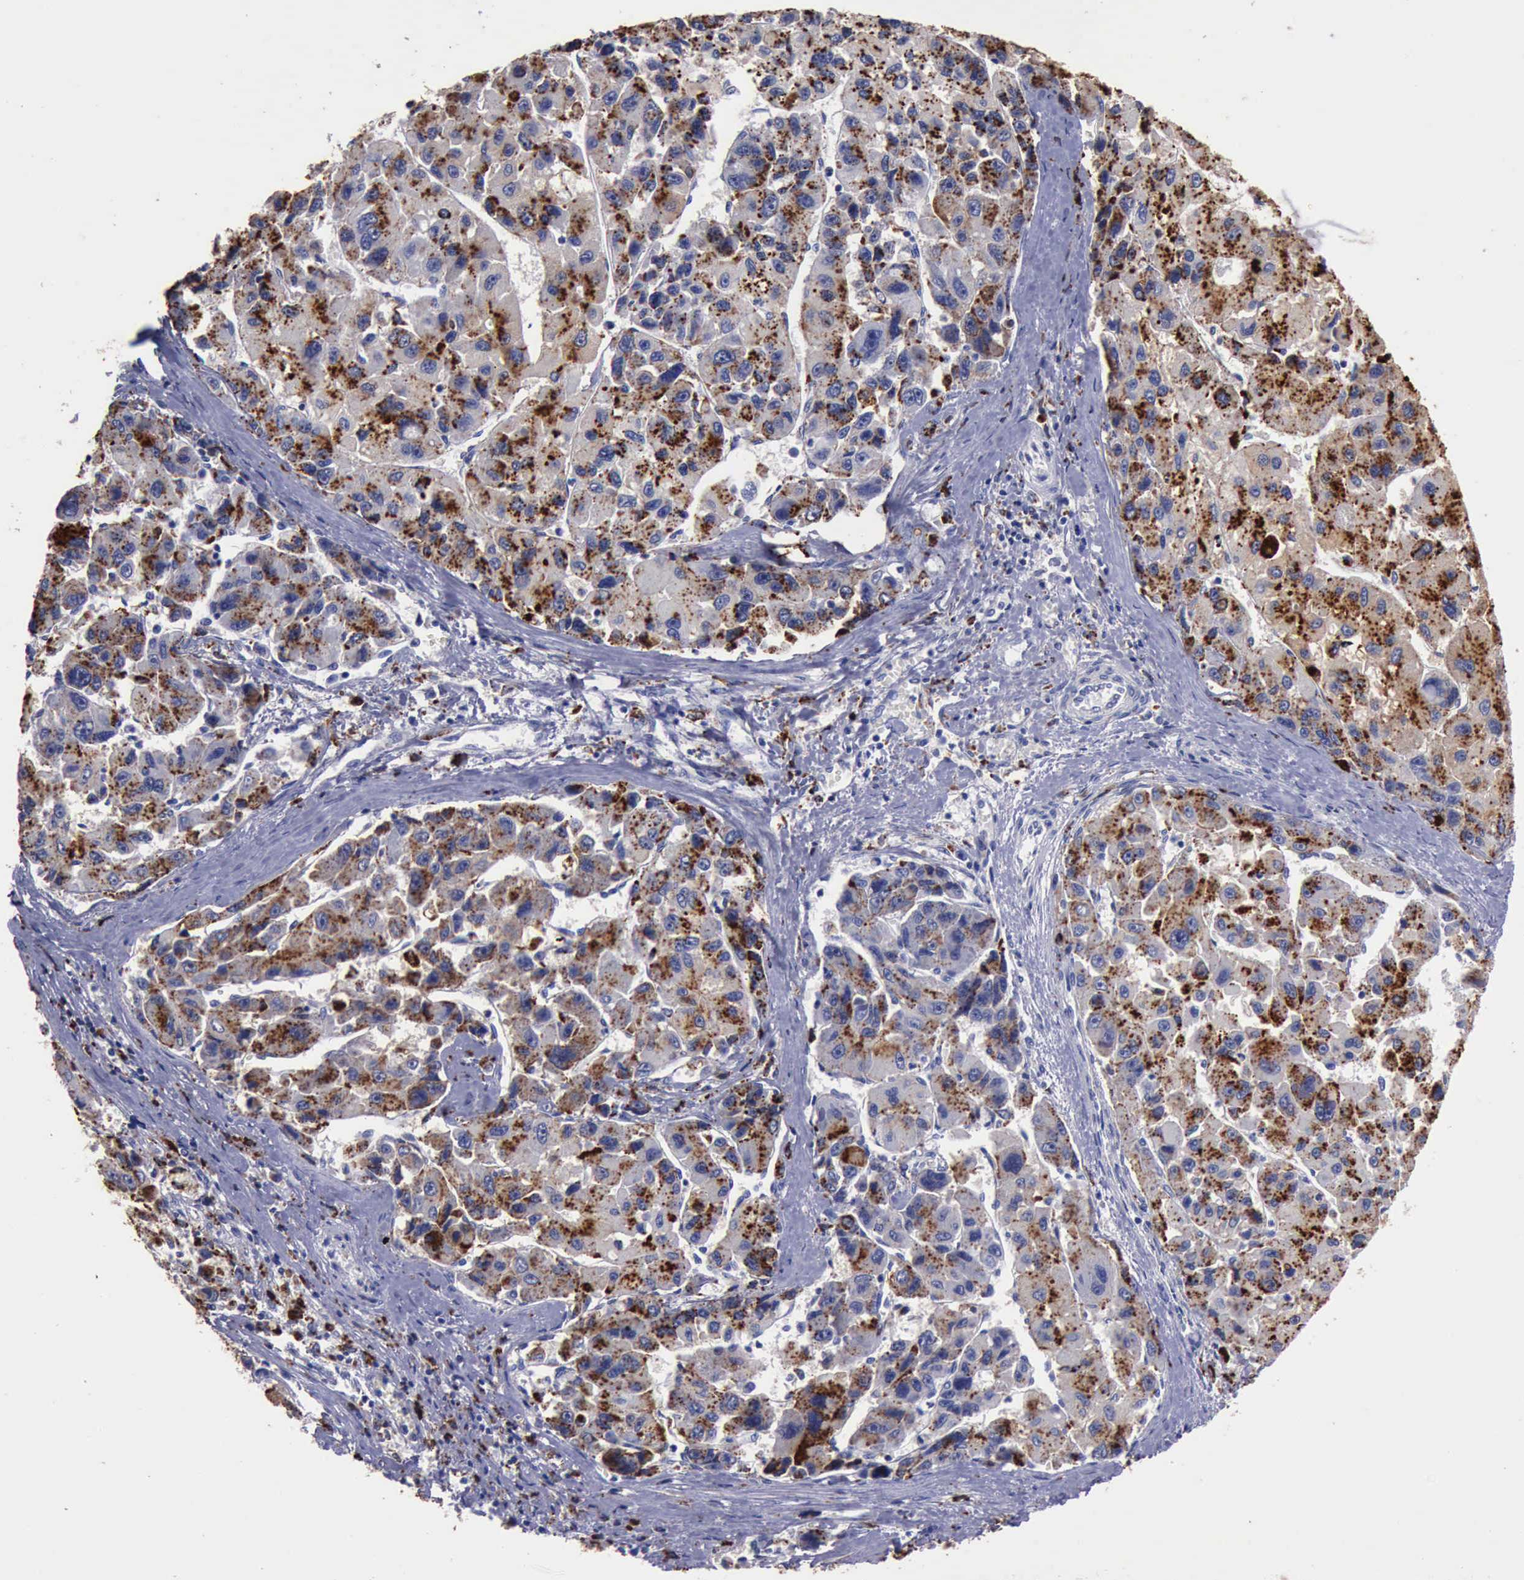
{"staining": {"intensity": "strong", "quantity": ">75%", "location": "cytoplasmic/membranous"}, "tissue": "liver cancer", "cell_type": "Tumor cells", "image_type": "cancer", "snomed": [{"axis": "morphology", "description": "Carcinoma, Hepatocellular, NOS"}, {"axis": "topography", "description": "Liver"}], "caption": "DAB (3,3'-diaminobenzidine) immunohistochemical staining of liver hepatocellular carcinoma demonstrates strong cytoplasmic/membranous protein expression in approximately >75% of tumor cells.", "gene": "CTSD", "patient": {"sex": "male", "age": 64}}